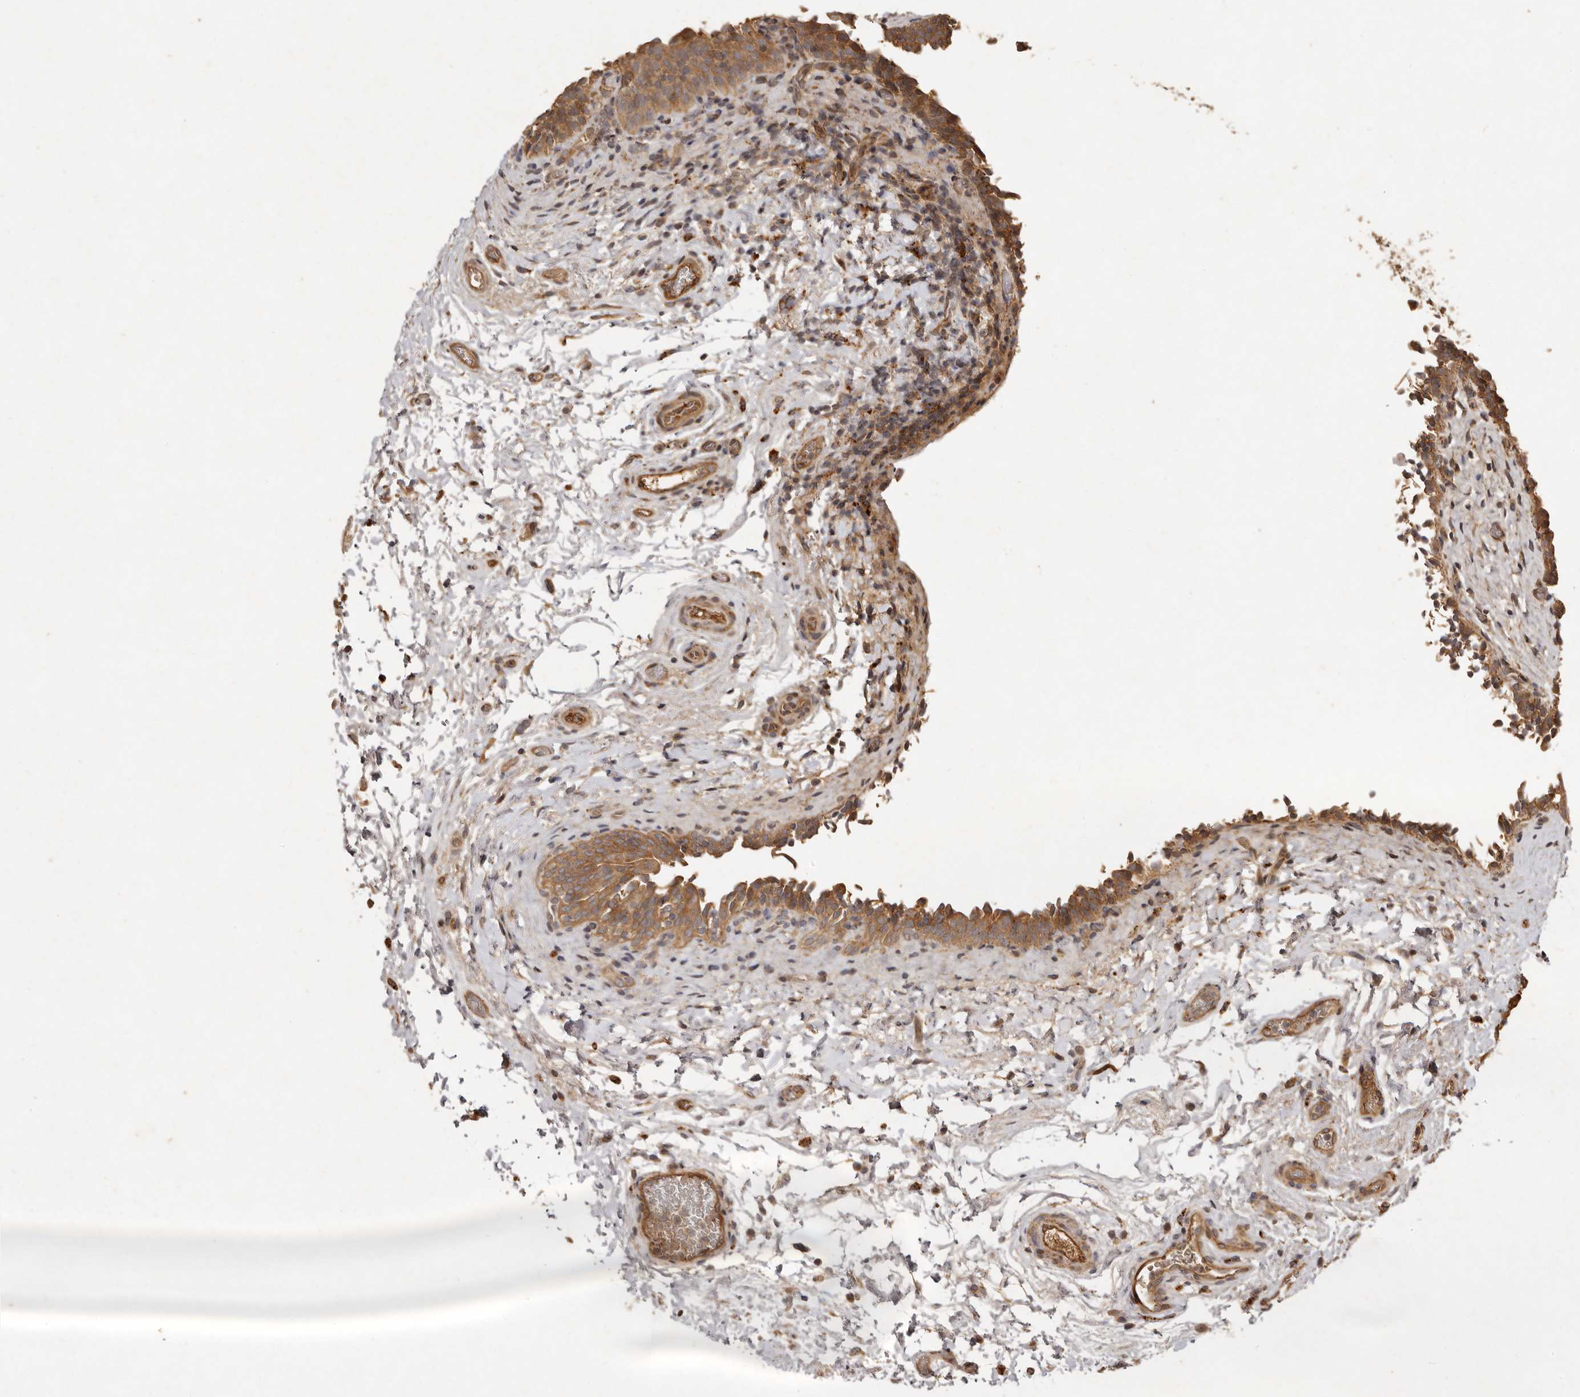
{"staining": {"intensity": "moderate", "quantity": ">75%", "location": "cytoplasmic/membranous"}, "tissue": "urinary bladder", "cell_type": "Urothelial cells", "image_type": "normal", "snomed": [{"axis": "morphology", "description": "Normal tissue, NOS"}, {"axis": "topography", "description": "Urinary bladder"}], "caption": "Protein expression analysis of benign human urinary bladder reveals moderate cytoplasmic/membranous staining in about >75% of urothelial cells. The protein is shown in brown color, while the nuclei are stained blue.", "gene": "SEMA3A", "patient": {"sex": "male", "age": 83}}